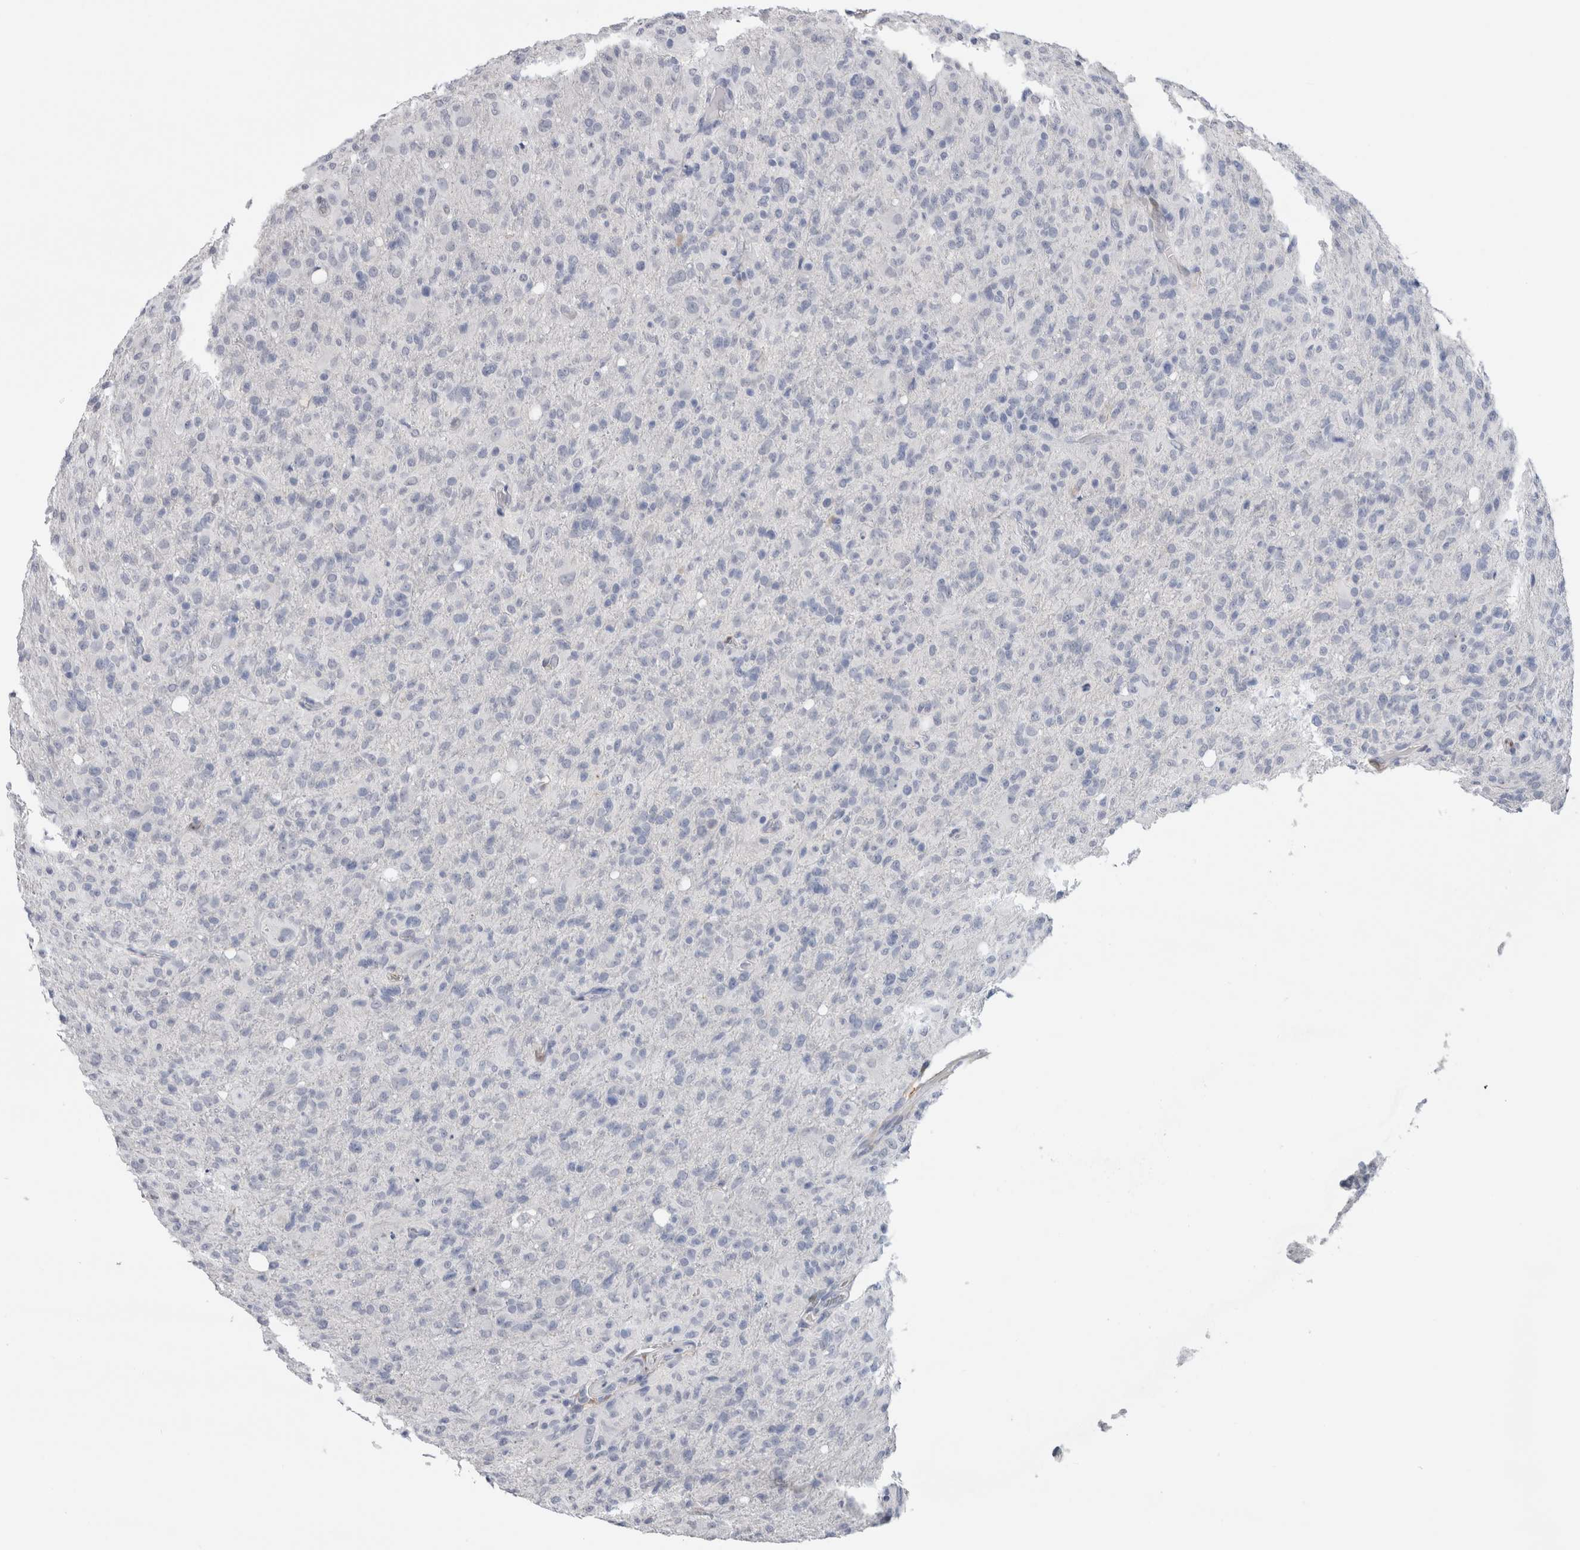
{"staining": {"intensity": "negative", "quantity": "none", "location": "none"}, "tissue": "glioma", "cell_type": "Tumor cells", "image_type": "cancer", "snomed": [{"axis": "morphology", "description": "Glioma, malignant, High grade"}, {"axis": "topography", "description": "Brain"}], "caption": "Immunohistochemistry (IHC) of high-grade glioma (malignant) displays no expression in tumor cells.", "gene": "FABP4", "patient": {"sex": "female", "age": 57}}